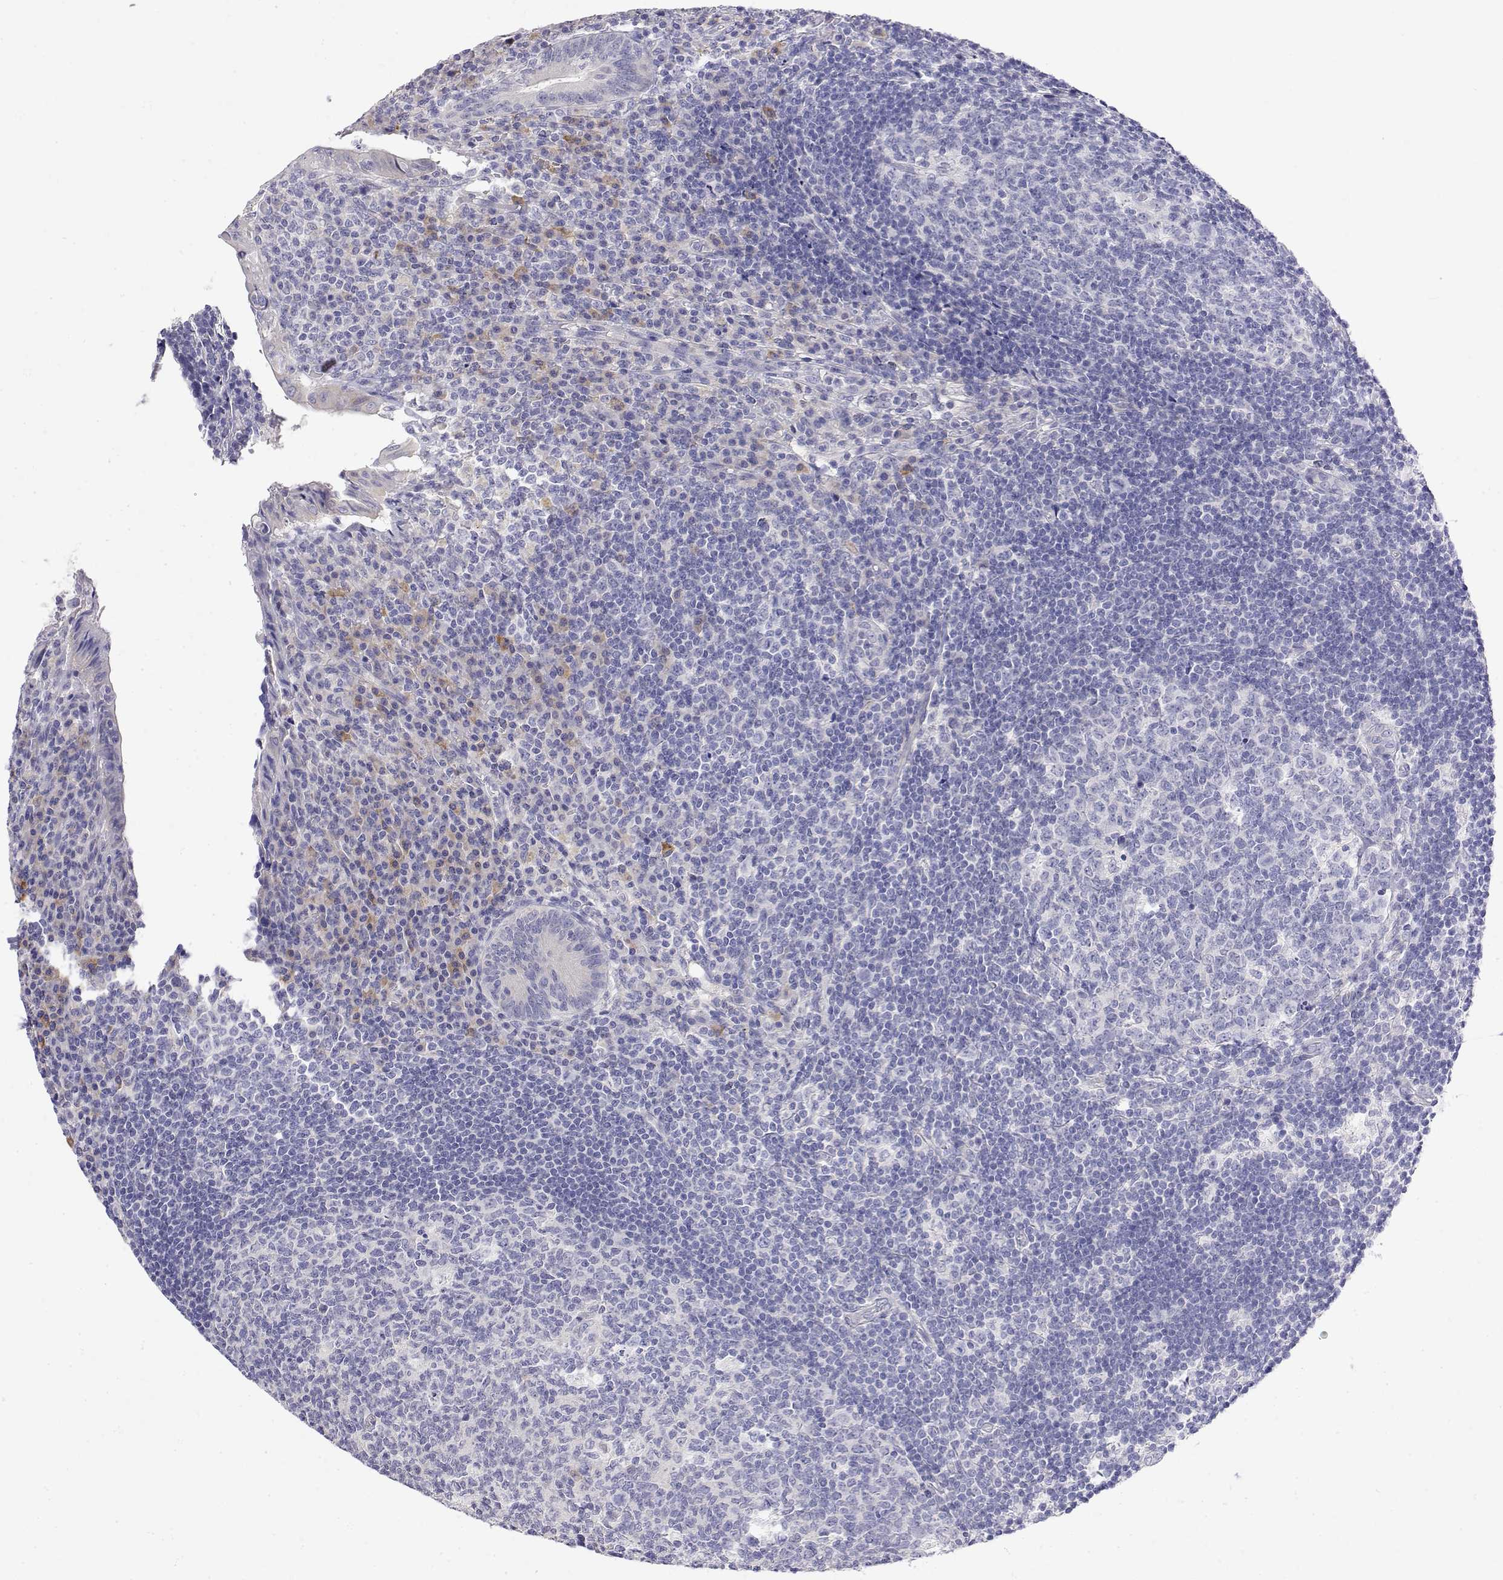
{"staining": {"intensity": "negative", "quantity": "none", "location": "none"}, "tissue": "appendix", "cell_type": "Glandular cells", "image_type": "normal", "snomed": [{"axis": "morphology", "description": "Normal tissue, NOS"}, {"axis": "topography", "description": "Appendix"}], "caption": "DAB immunohistochemical staining of normal human appendix exhibits no significant expression in glandular cells. (DAB (3,3'-diaminobenzidine) immunohistochemistry (IHC) with hematoxylin counter stain).", "gene": "LY6D", "patient": {"sex": "male", "age": 18}}